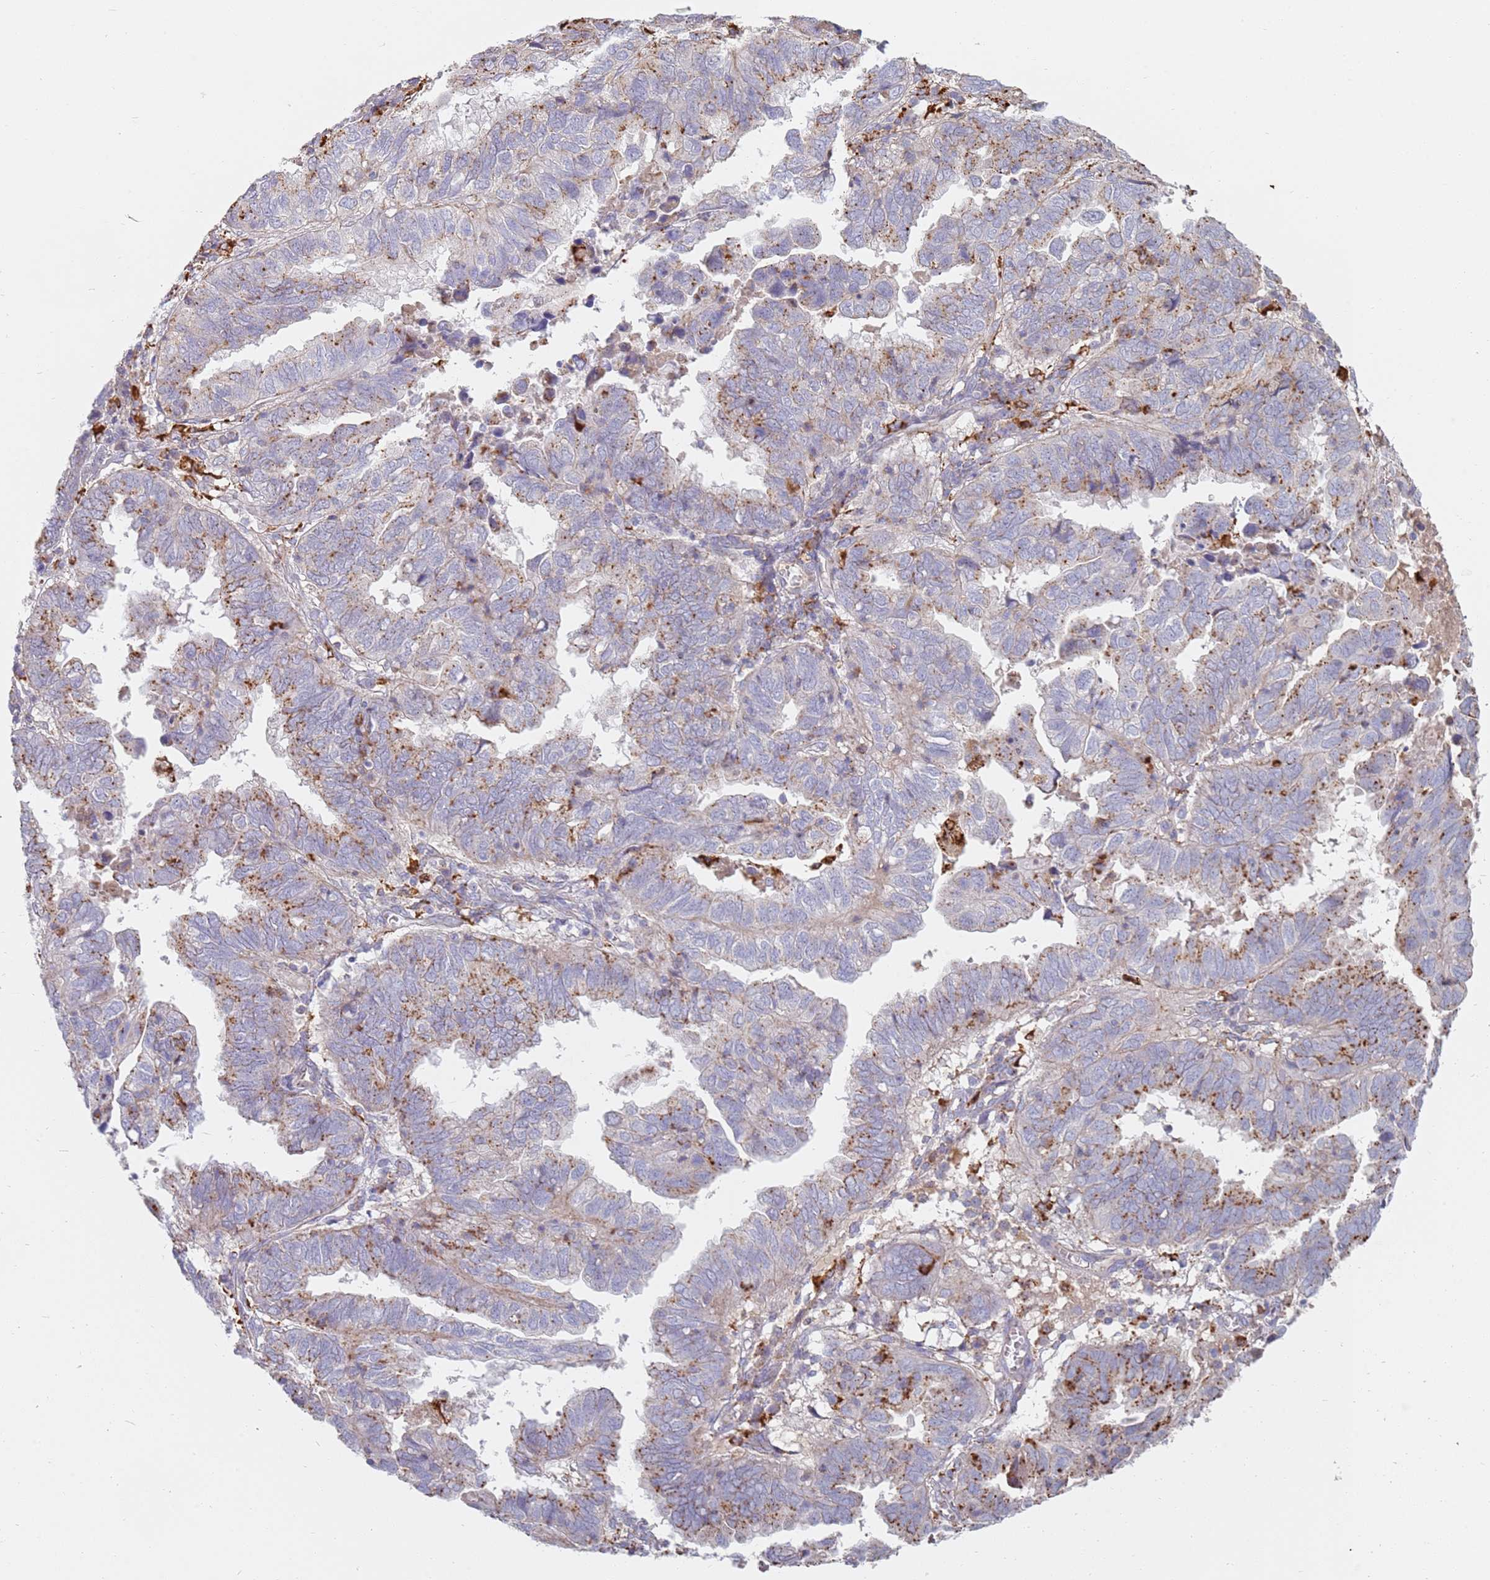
{"staining": {"intensity": "moderate", "quantity": "<25%", "location": "cytoplasmic/membranous"}, "tissue": "endometrial cancer", "cell_type": "Tumor cells", "image_type": "cancer", "snomed": [{"axis": "morphology", "description": "Adenocarcinoma, NOS"}, {"axis": "topography", "description": "Uterus"}], "caption": "Immunohistochemical staining of human endometrial cancer exhibits low levels of moderate cytoplasmic/membranous positivity in approximately <25% of tumor cells.", "gene": "TMEM229B", "patient": {"sex": "female", "age": 77}}